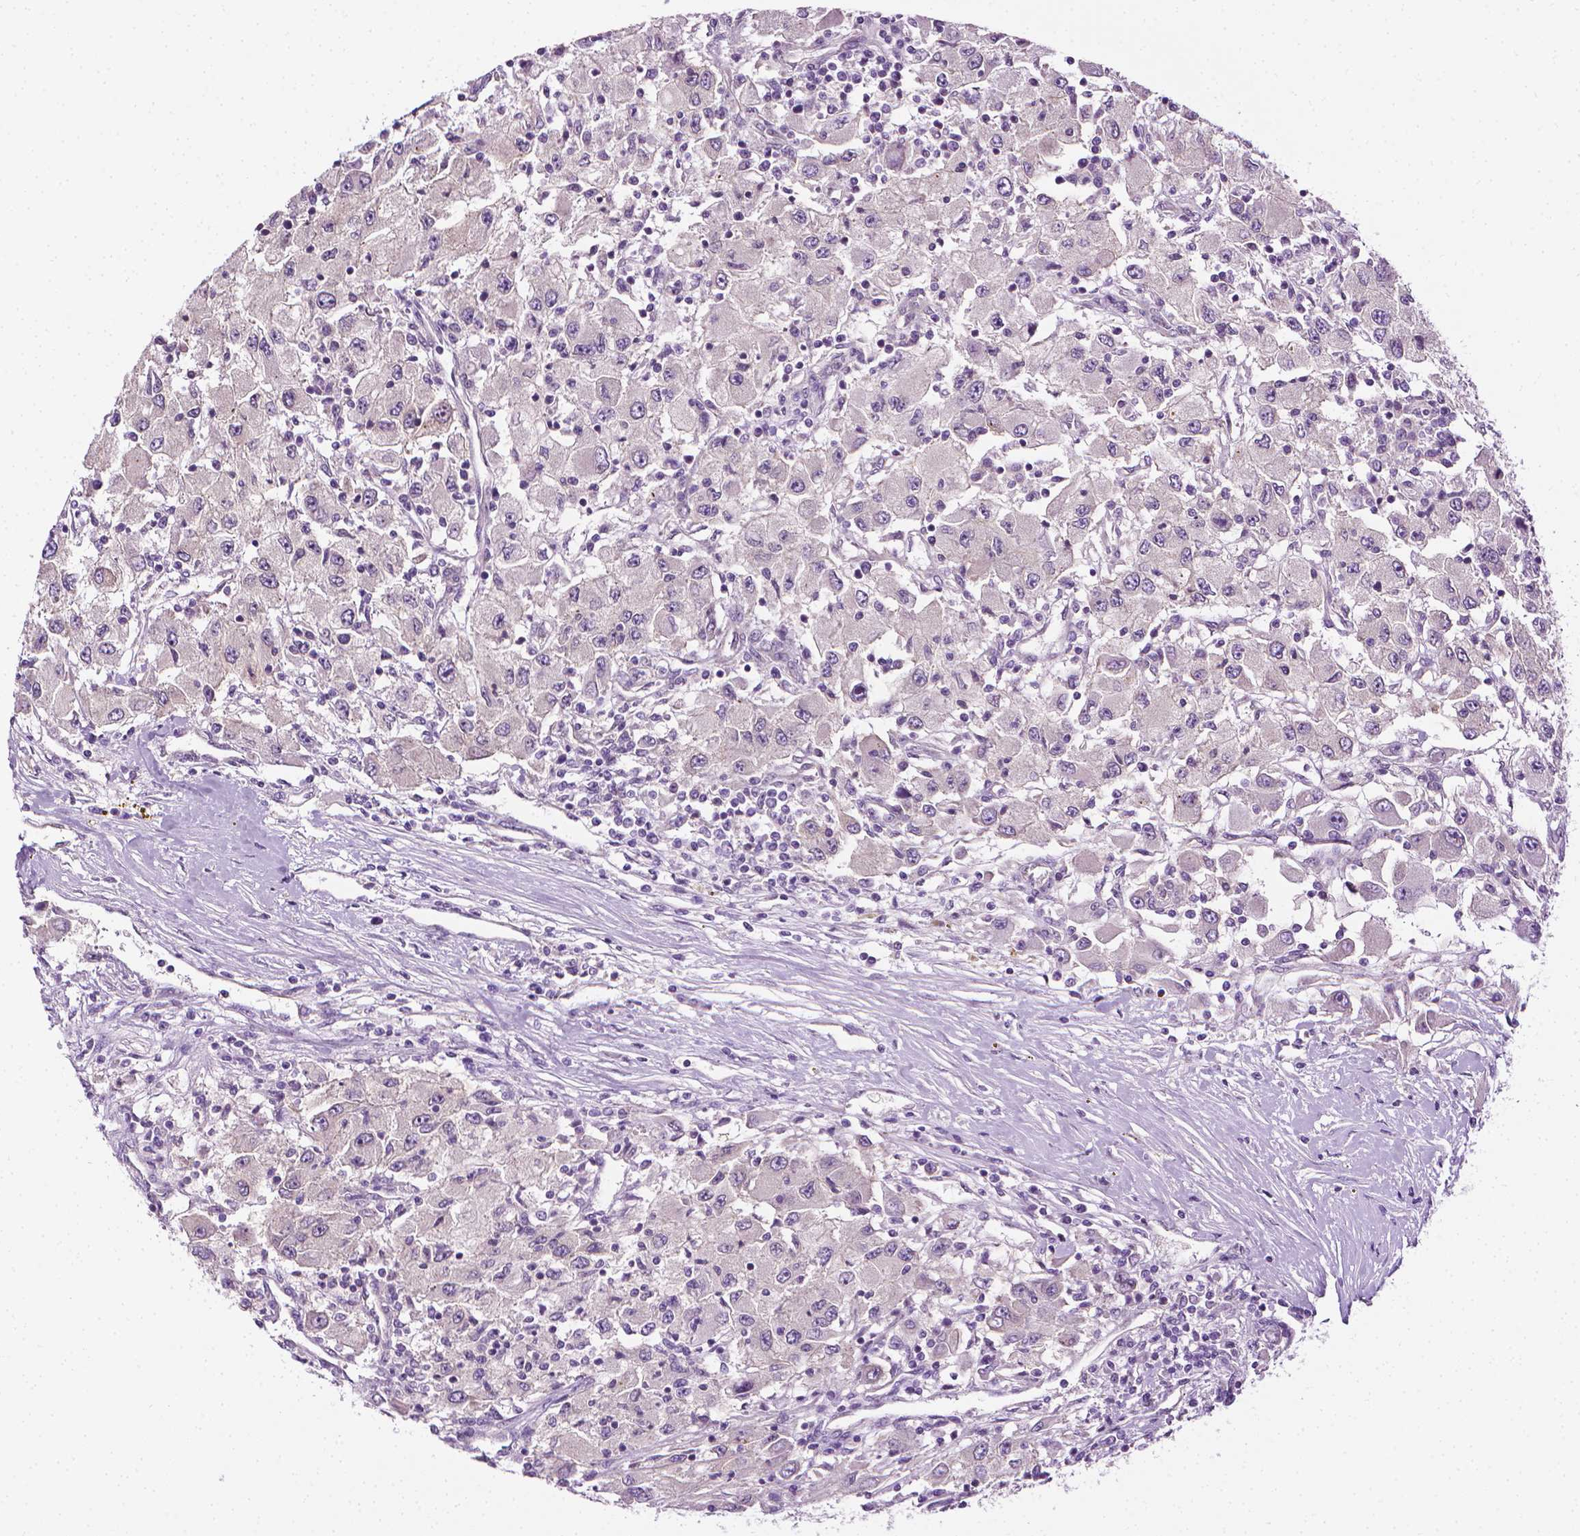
{"staining": {"intensity": "negative", "quantity": "none", "location": "none"}, "tissue": "renal cancer", "cell_type": "Tumor cells", "image_type": "cancer", "snomed": [{"axis": "morphology", "description": "Adenocarcinoma, NOS"}, {"axis": "topography", "description": "Kidney"}], "caption": "Histopathology image shows no protein positivity in tumor cells of adenocarcinoma (renal) tissue. The staining was performed using DAB to visualize the protein expression in brown, while the nuclei were stained in blue with hematoxylin (Magnification: 20x).", "gene": "MCOLN3", "patient": {"sex": "female", "age": 67}}